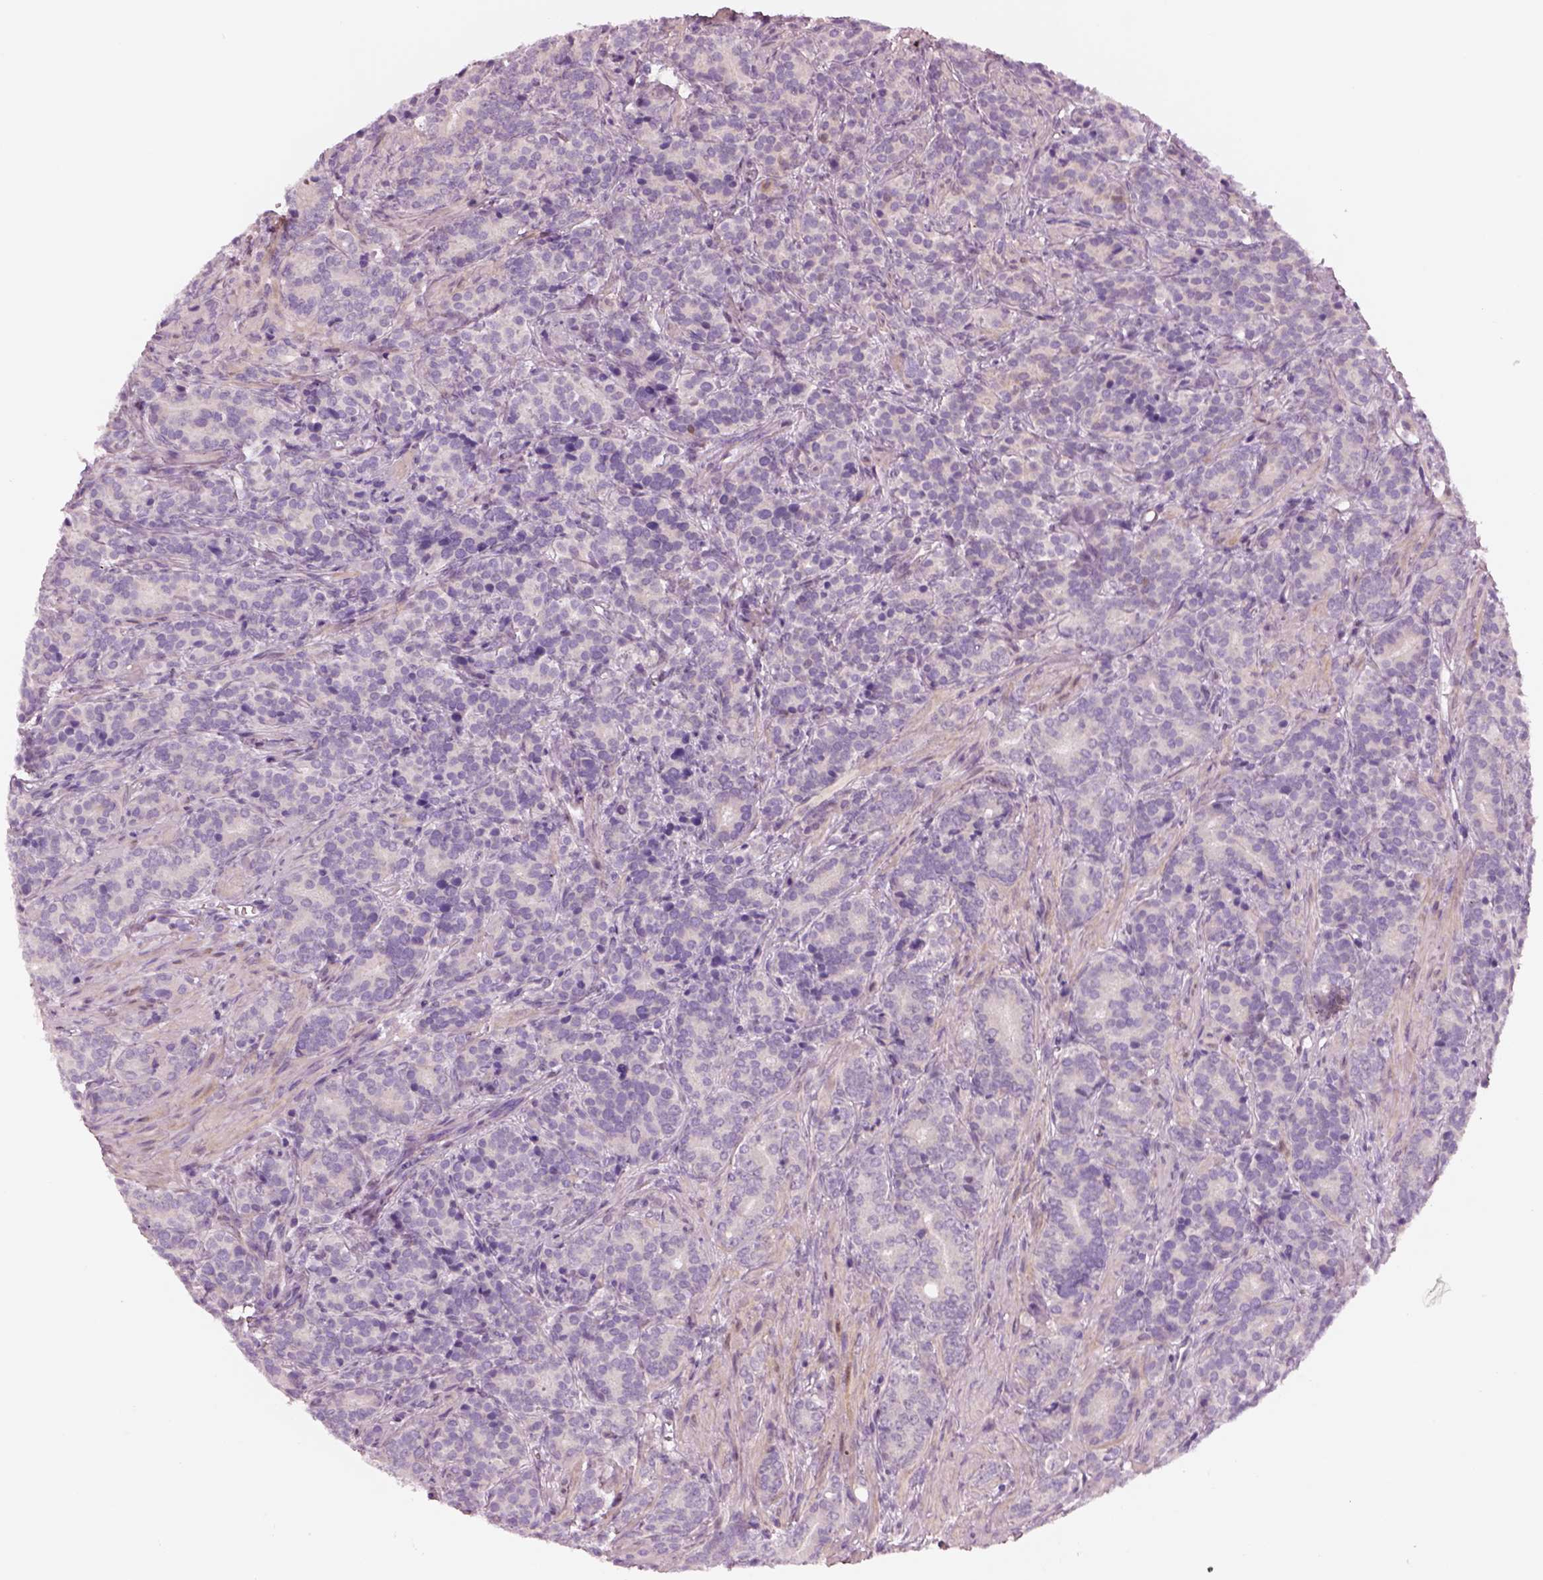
{"staining": {"intensity": "negative", "quantity": "none", "location": "none"}, "tissue": "prostate cancer", "cell_type": "Tumor cells", "image_type": "cancer", "snomed": [{"axis": "morphology", "description": "Adenocarcinoma, High grade"}, {"axis": "topography", "description": "Prostate"}], "caption": "Immunohistochemical staining of human prostate adenocarcinoma (high-grade) reveals no significant positivity in tumor cells.", "gene": "SCML2", "patient": {"sex": "male", "age": 84}}